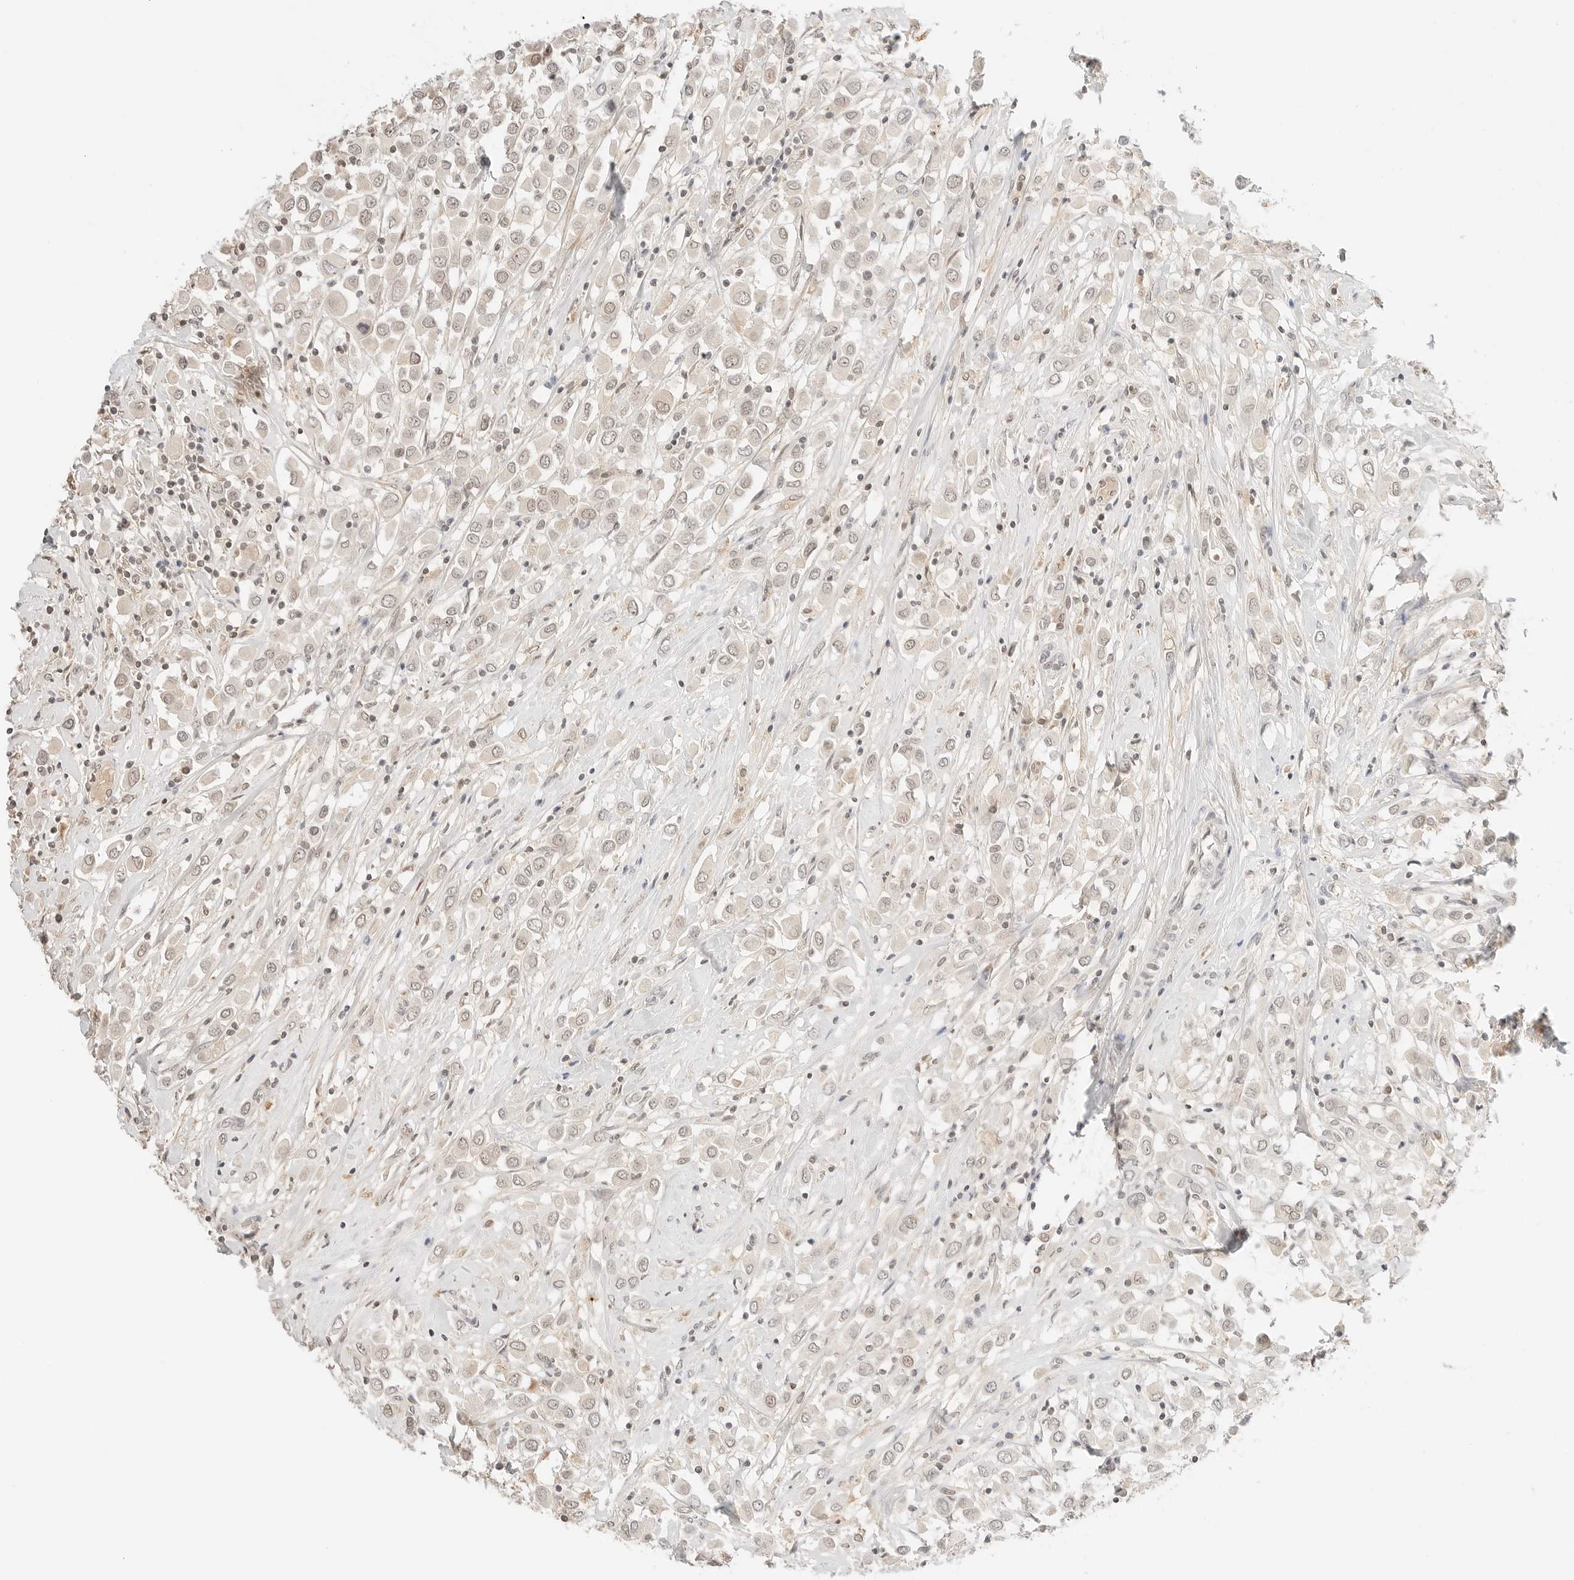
{"staining": {"intensity": "weak", "quantity": "<25%", "location": "nuclear"}, "tissue": "breast cancer", "cell_type": "Tumor cells", "image_type": "cancer", "snomed": [{"axis": "morphology", "description": "Duct carcinoma"}, {"axis": "topography", "description": "Breast"}], "caption": "The IHC micrograph has no significant positivity in tumor cells of breast cancer tissue. (Brightfield microscopy of DAB immunohistochemistry at high magnification).", "gene": "RPS6KL1", "patient": {"sex": "female", "age": 61}}